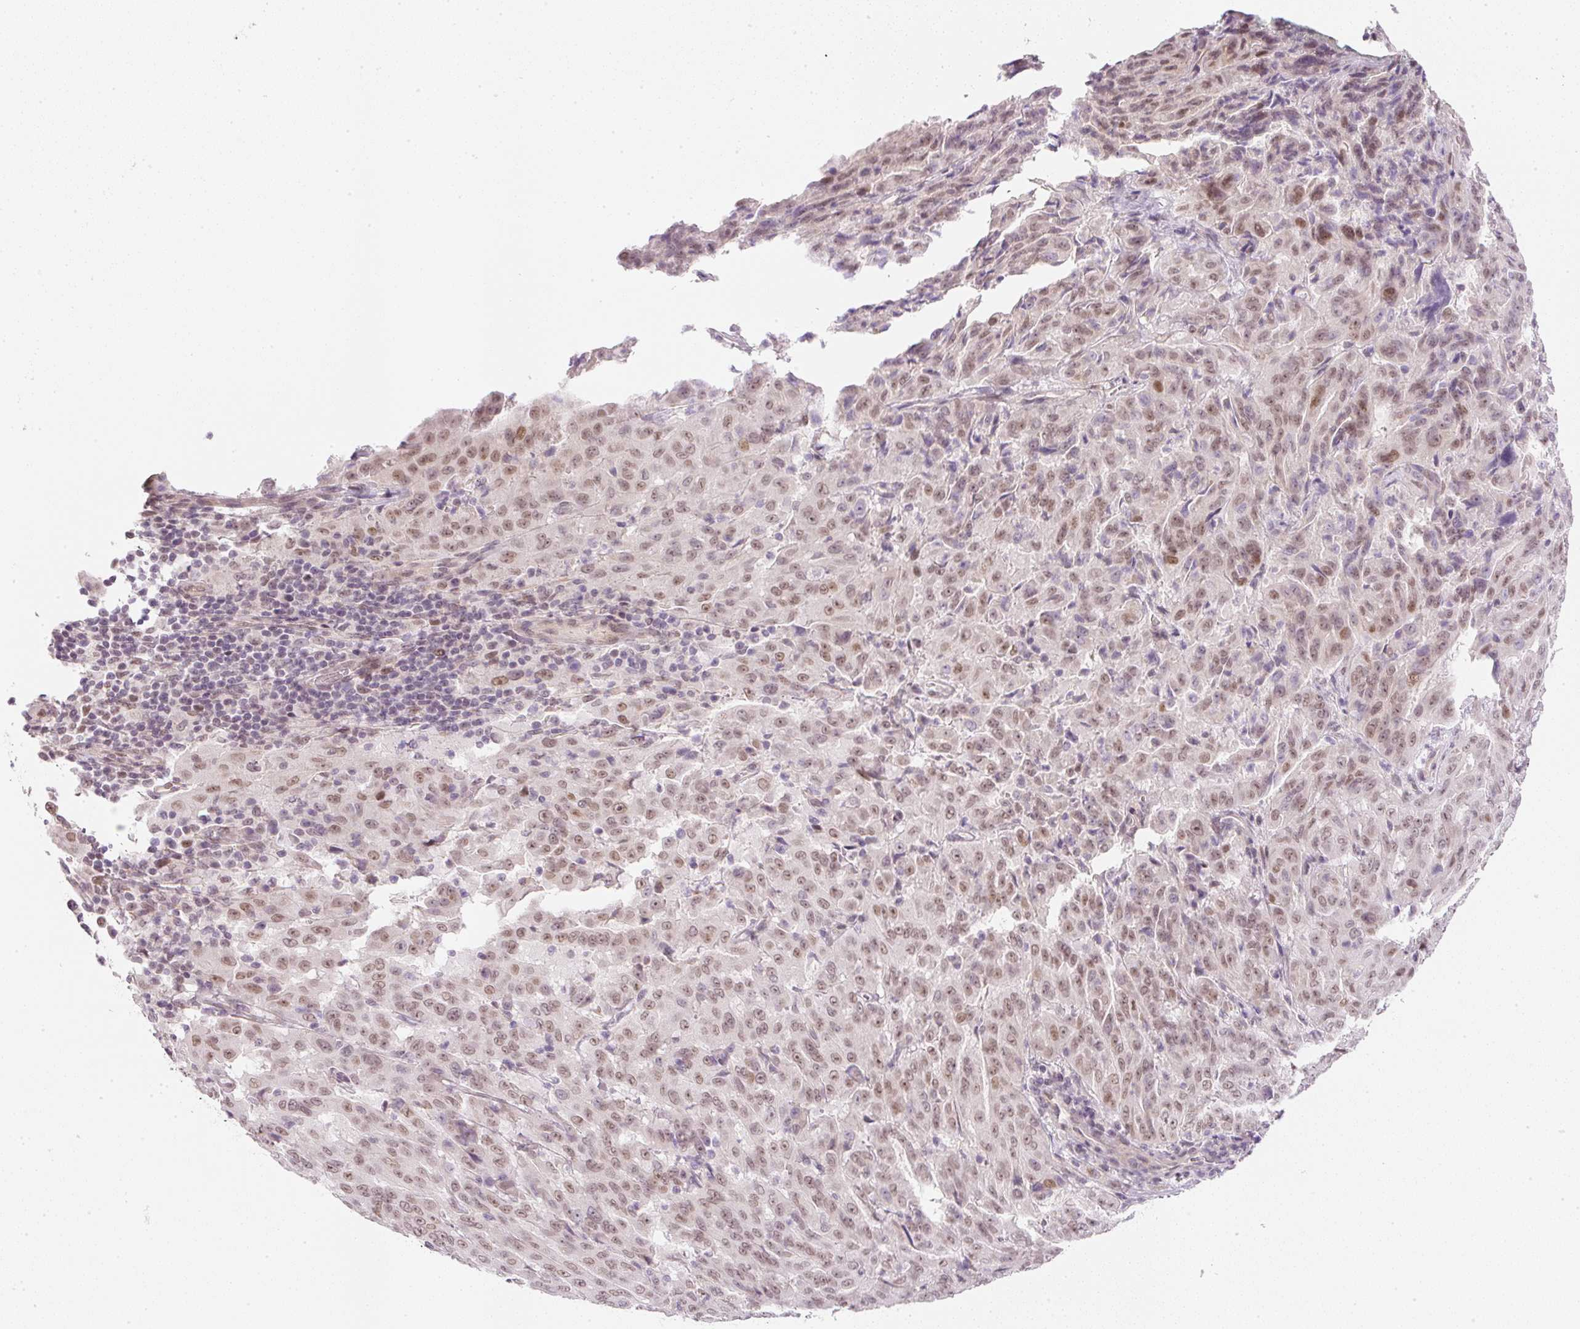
{"staining": {"intensity": "weak", "quantity": ">75%", "location": "nuclear"}, "tissue": "pancreatic cancer", "cell_type": "Tumor cells", "image_type": "cancer", "snomed": [{"axis": "morphology", "description": "Adenocarcinoma, NOS"}, {"axis": "topography", "description": "Pancreas"}], "caption": "Pancreatic adenocarcinoma stained with DAB immunohistochemistry reveals low levels of weak nuclear expression in about >75% of tumor cells.", "gene": "DPPA4", "patient": {"sex": "male", "age": 63}}